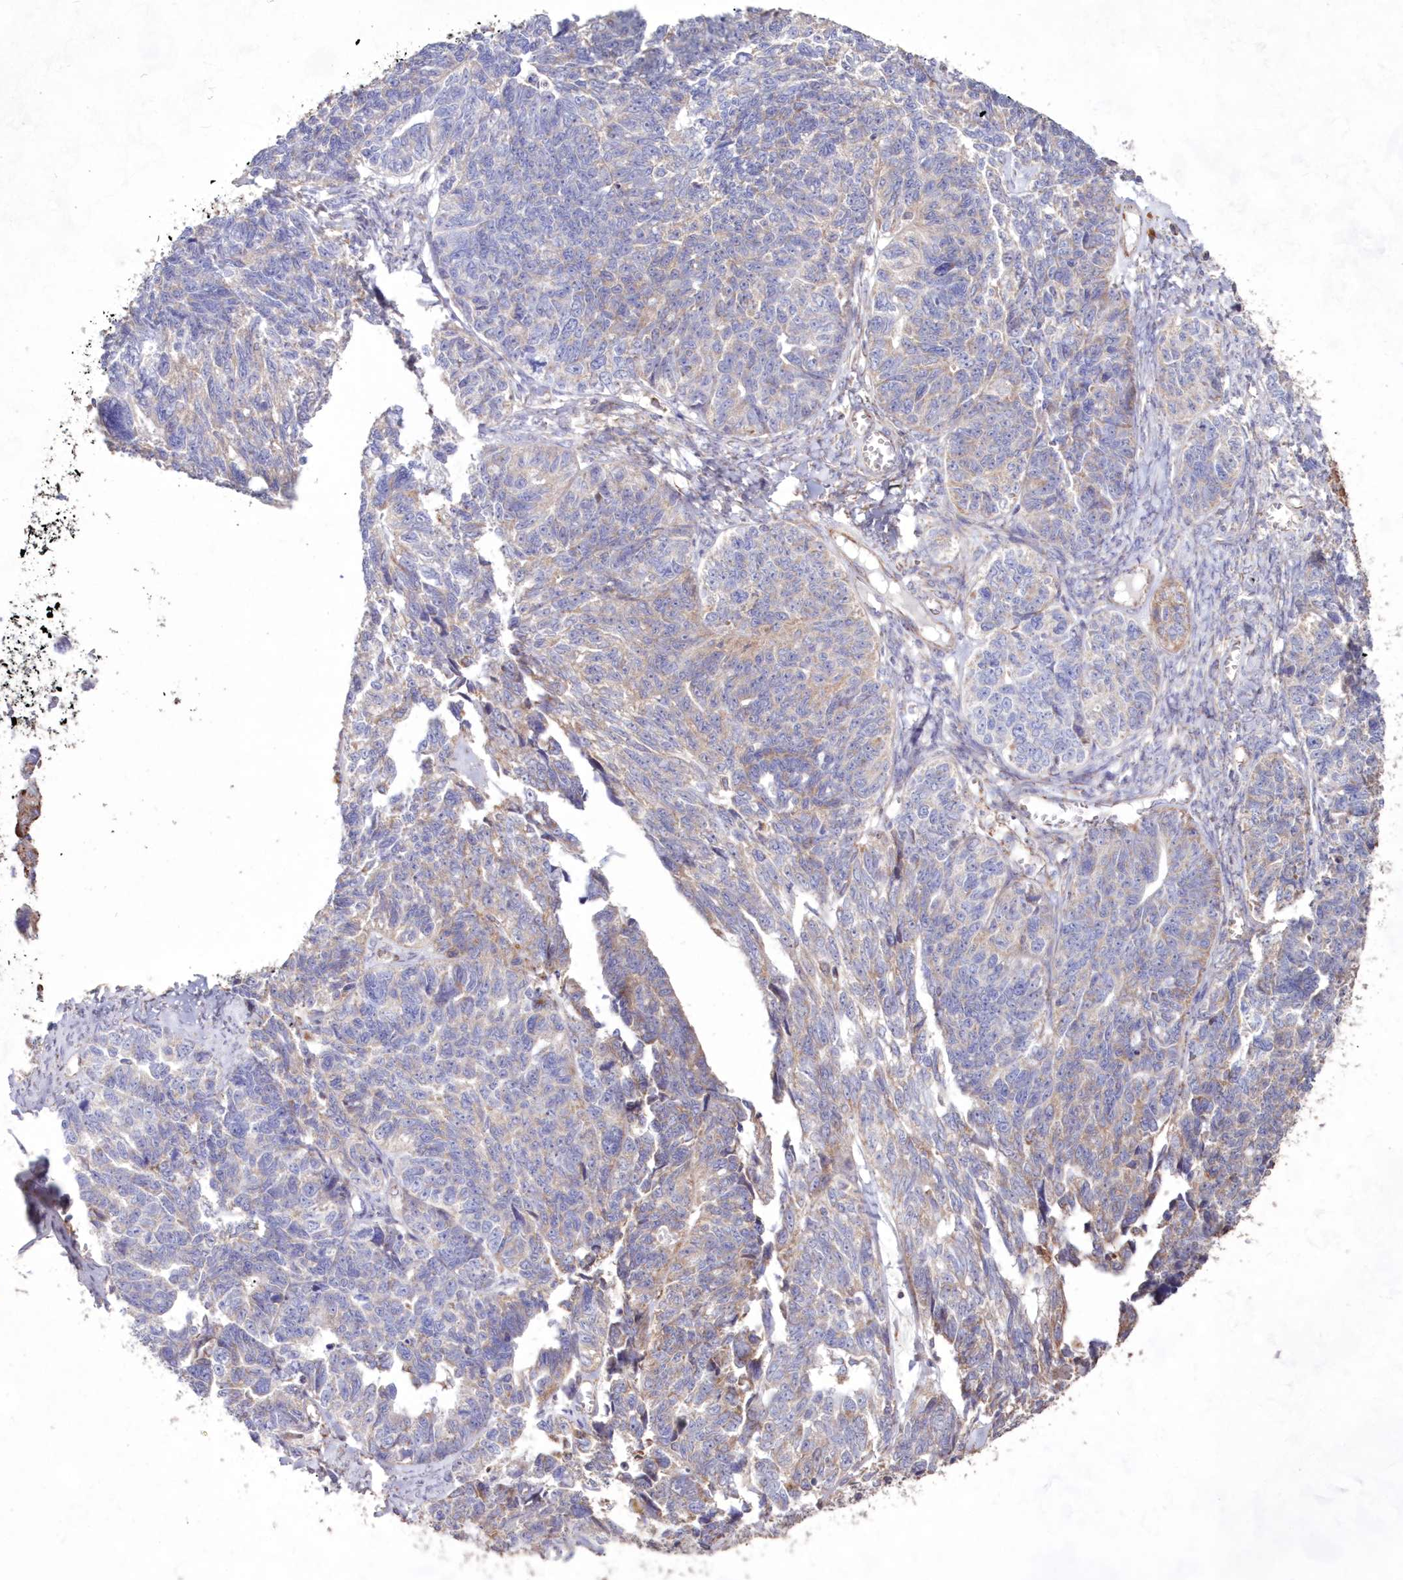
{"staining": {"intensity": "strong", "quantity": "<25%", "location": "cytoplasmic/membranous"}, "tissue": "ovarian cancer", "cell_type": "Tumor cells", "image_type": "cancer", "snomed": [{"axis": "morphology", "description": "Cystadenocarcinoma, serous, NOS"}, {"axis": "topography", "description": "Ovary"}], "caption": "Immunohistochemical staining of ovarian cancer displays medium levels of strong cytoplasmic/membranous protein staining in about <25% of tumor cells.", "gene": "HADHB", "patient": {"sex": "female", "age": 79}}